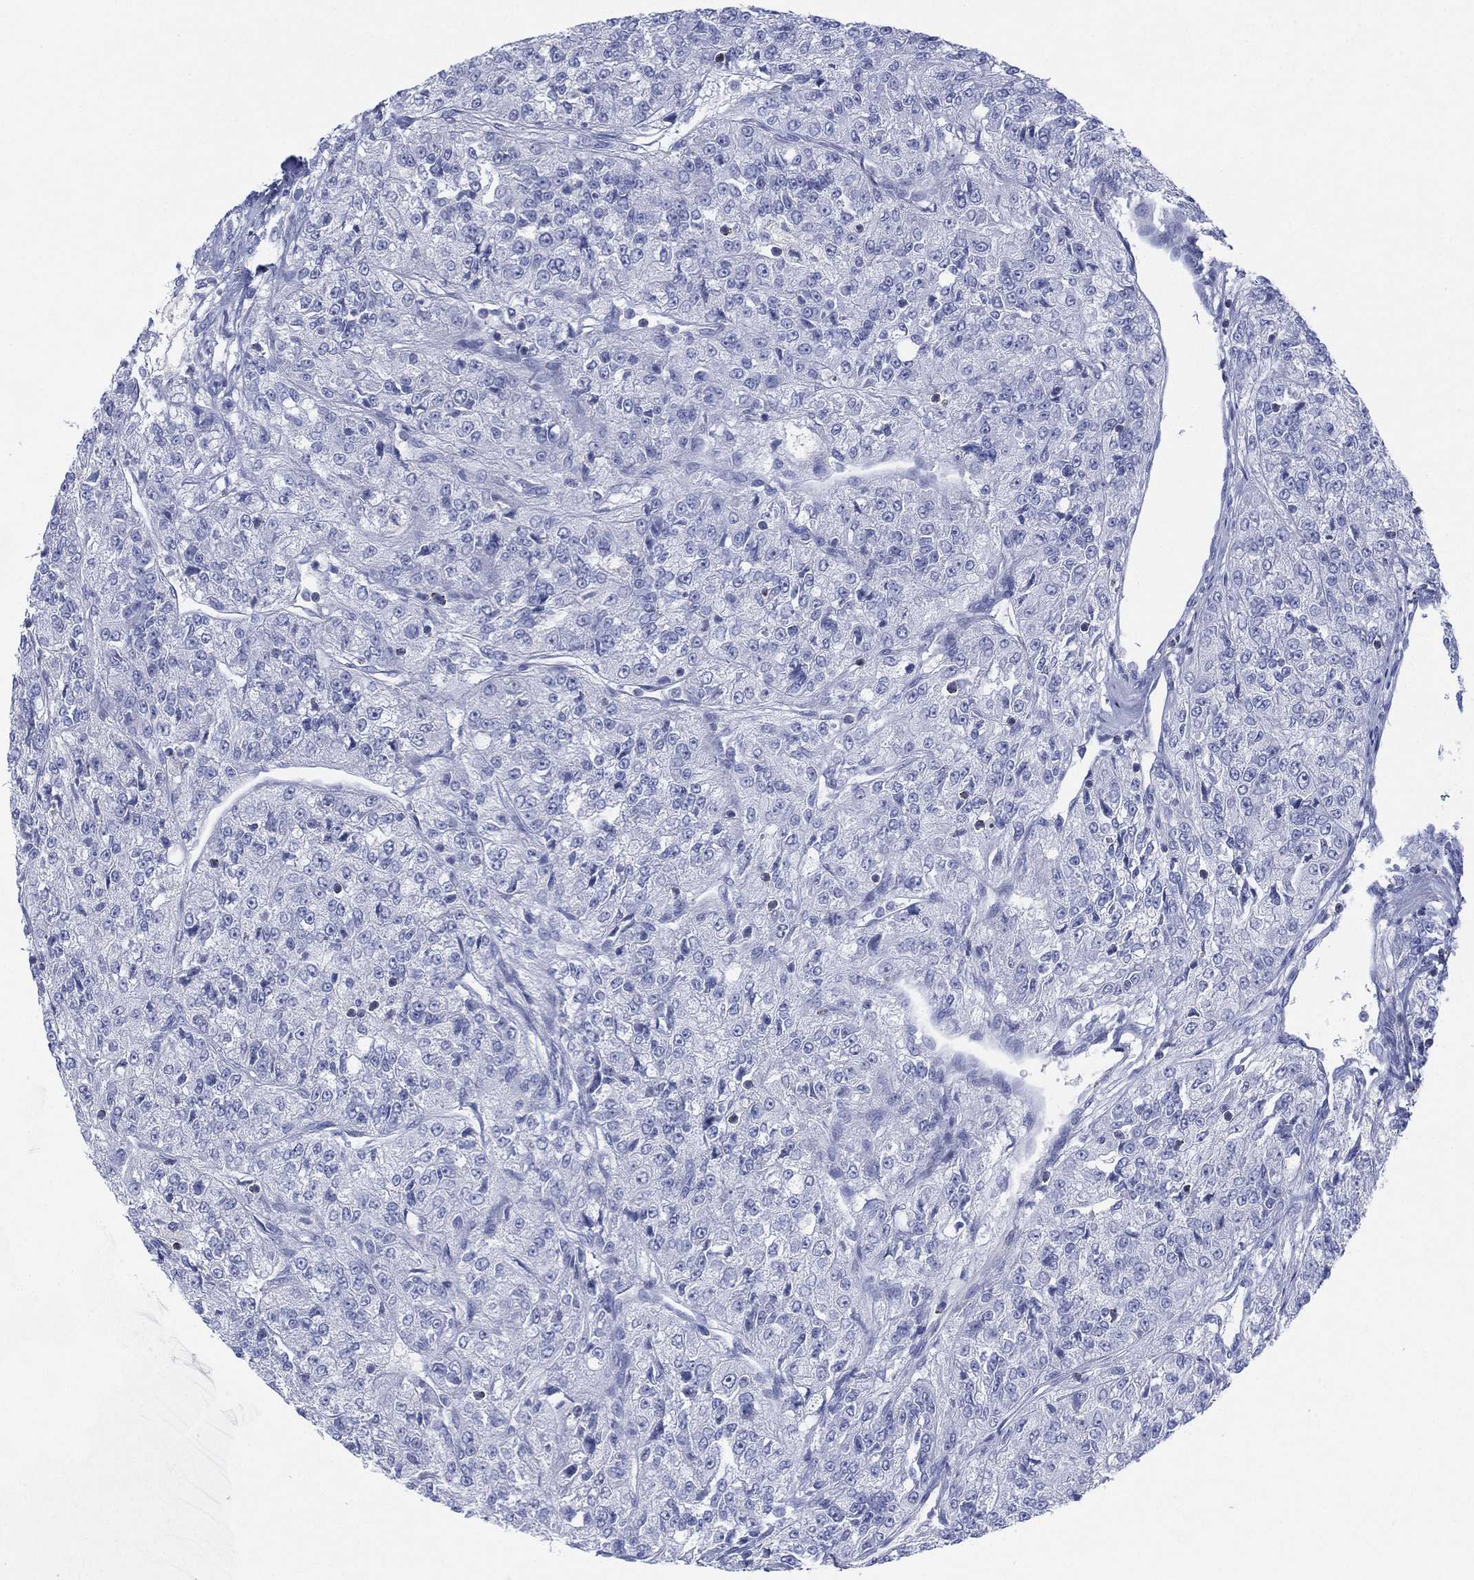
{"staining": {"intensity": "negative", "quantity": "none", "location": "none"}, "tissue": "renal cancer", "cell_type": "Tumor cells", "image_type": "cancer", "snomed": [{"axis": "morphology", "description": "Adenocarcinoma, NOS"}, {"axis": "topography", "description": "Kidney"}], "caption": "DAB immunohistochemical staining of renal cancer (adenocarcinoma) shows no significant staining in tumor cells.", "gene": "SEPTIN1", "patient": {"sex": "female", "age": 63}}